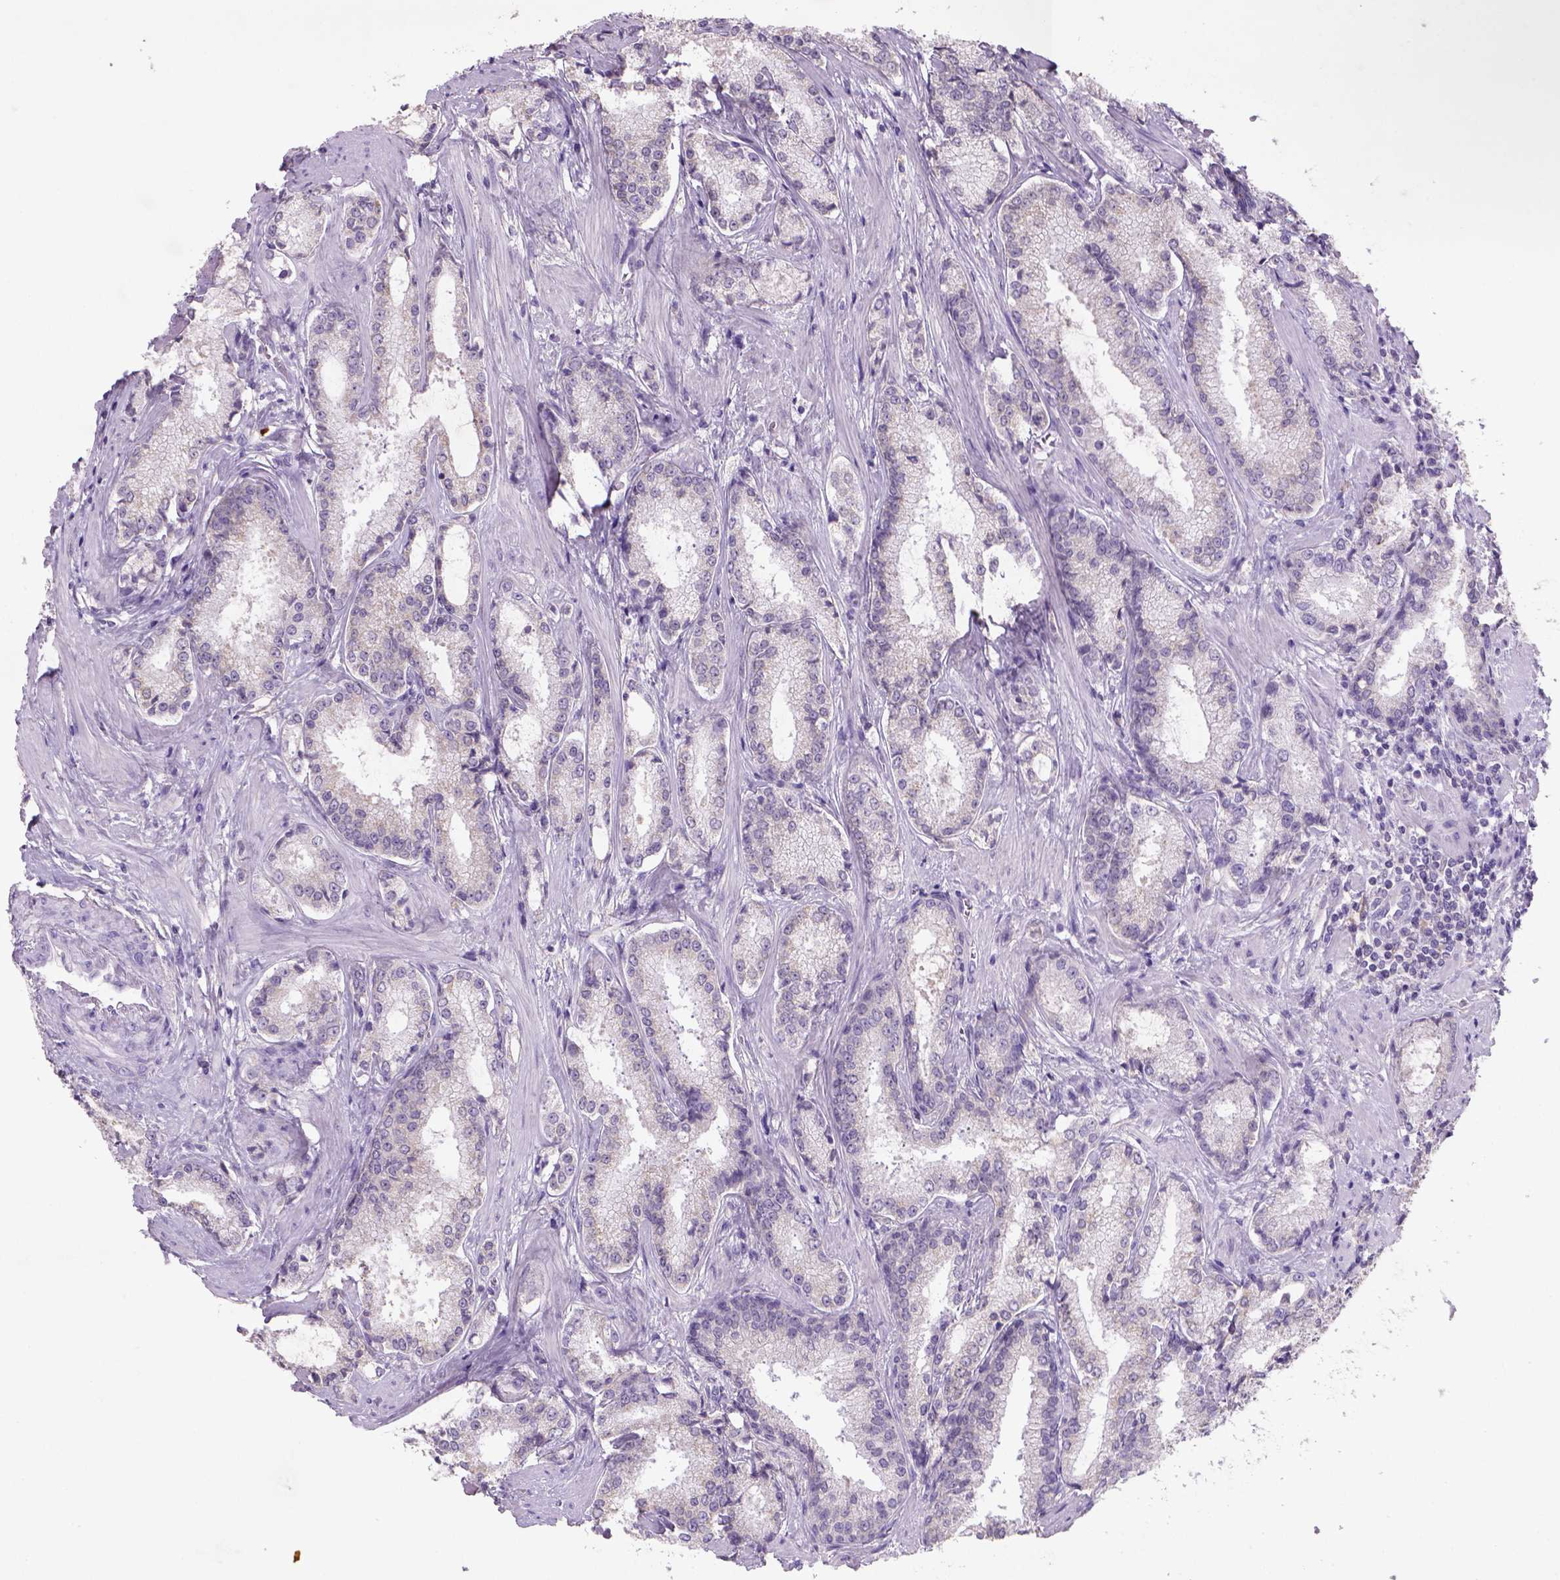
{"staining": {"intensity": "negative", "quantity": "none", "location": "none"}, "tissue": "prostate cancer", "cell_type": "Tumor cells", "image_type": "cancer", "snomed": [{"axis": "morphology", "description": "Adenocarcinoma, Low grade"}, {"axis": "topography", "description": "Prostate"}], "caption": "Micrograph shows no significant protein expression in tumor cells of prostate cancer (low-grade adenocarcinoma). The staining is performed using DAB brown chromogen with nuclei counter-stained in using hematoxylin.", "gene": "NAALAD2", "patient": {"sex": "male", "age": 56}}